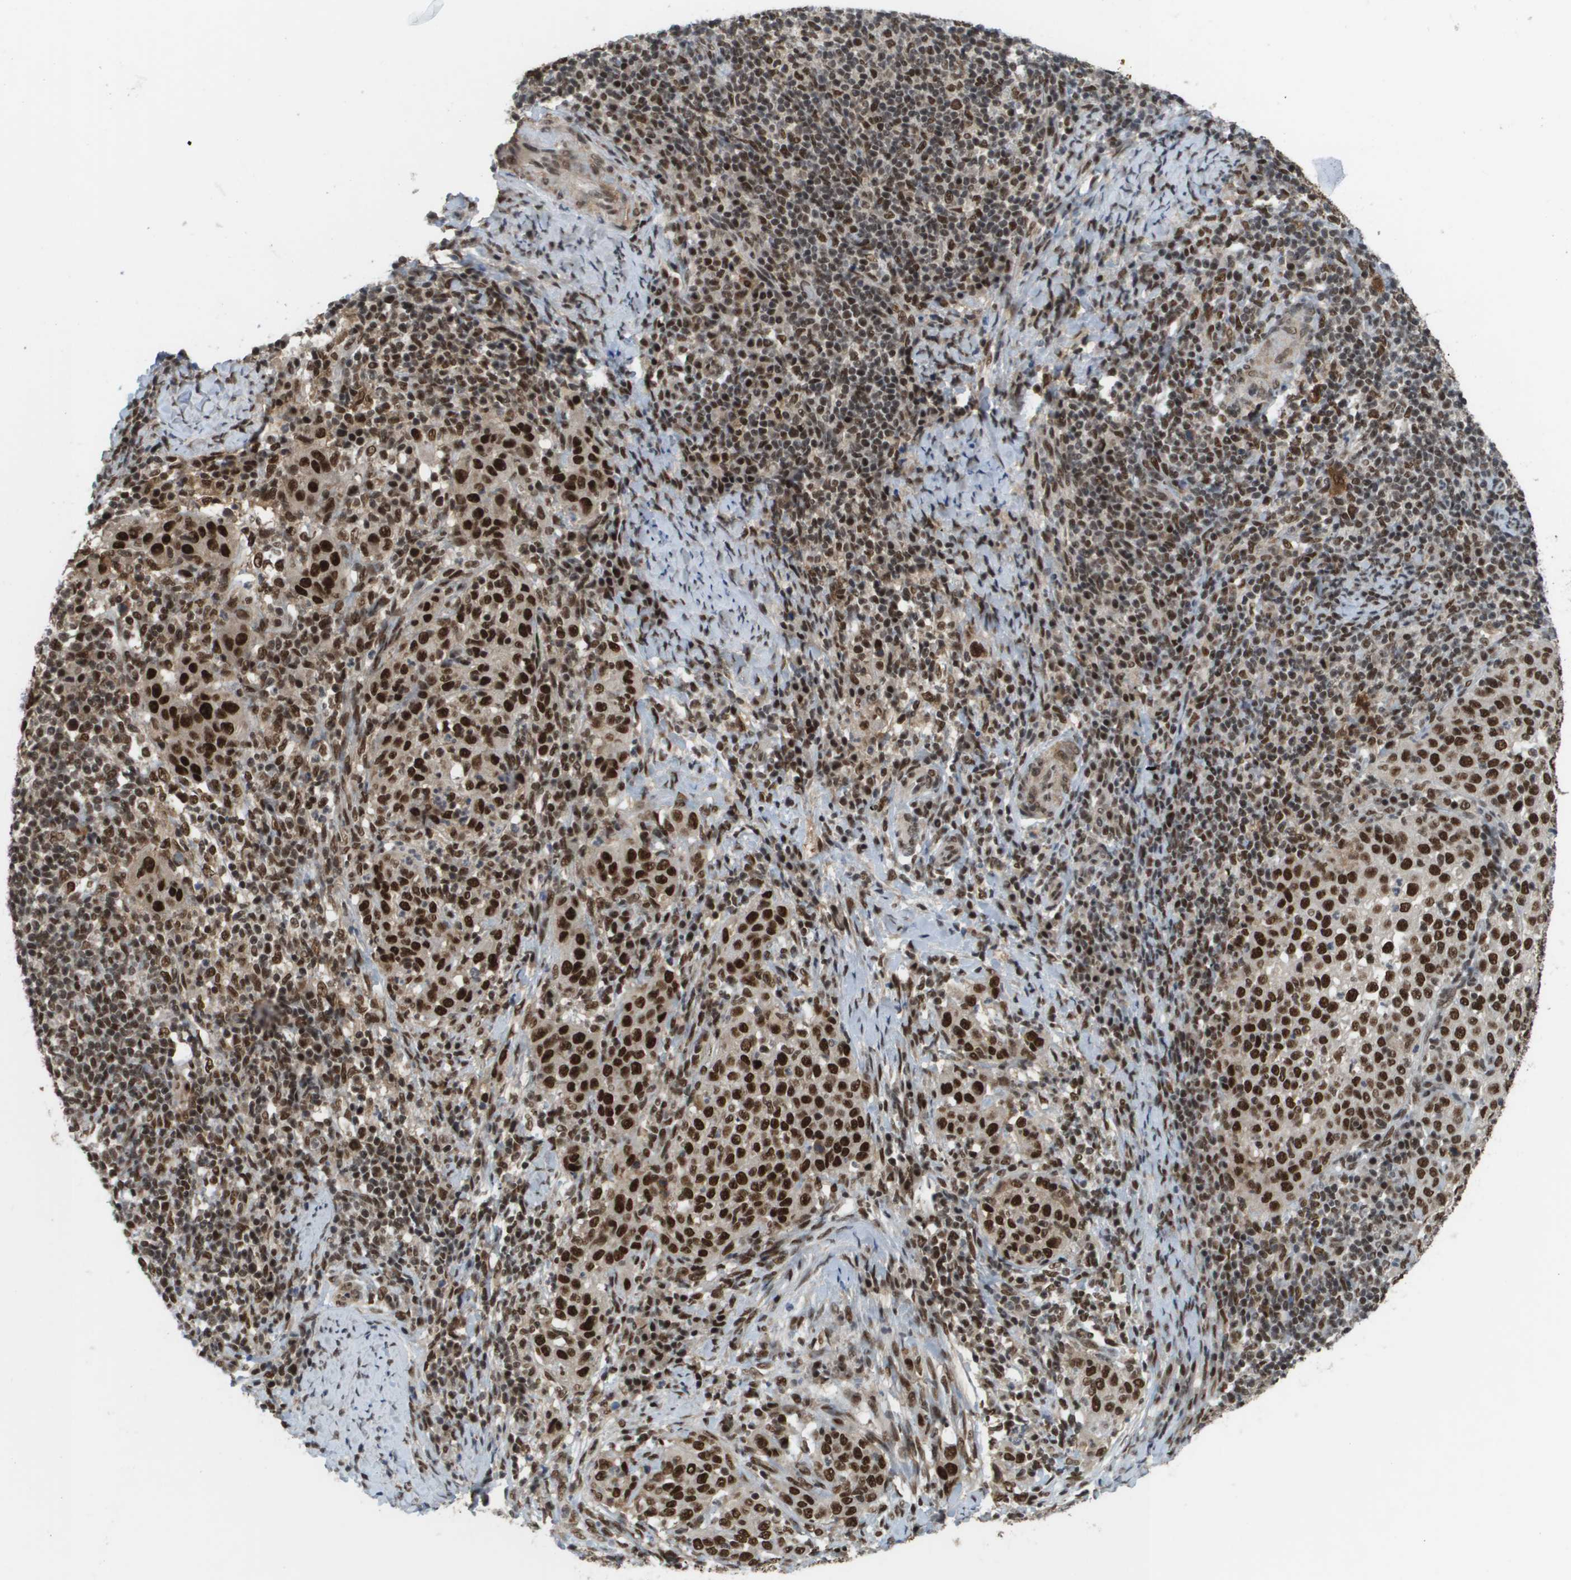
{"staining": {"intensity": "strong", "quantity": ">75%", "location": "nuclear"}, "tissue": "cervical cancer", "cell_type": "Tumor cells", "image_type": "cancer", "snomed": [{"axis": "morphology", "description": "Squamous cell carcinoma, NOS"}, {"axis": "topography", "description": "Cervix"}], "caption": "Human cervical cancer stained with a brown dye reveals strong nuclear positive positivity in approximately >75% of tumor cells.", "gene": "PRCC", "patient": {"sex": "female", "age": 51}}